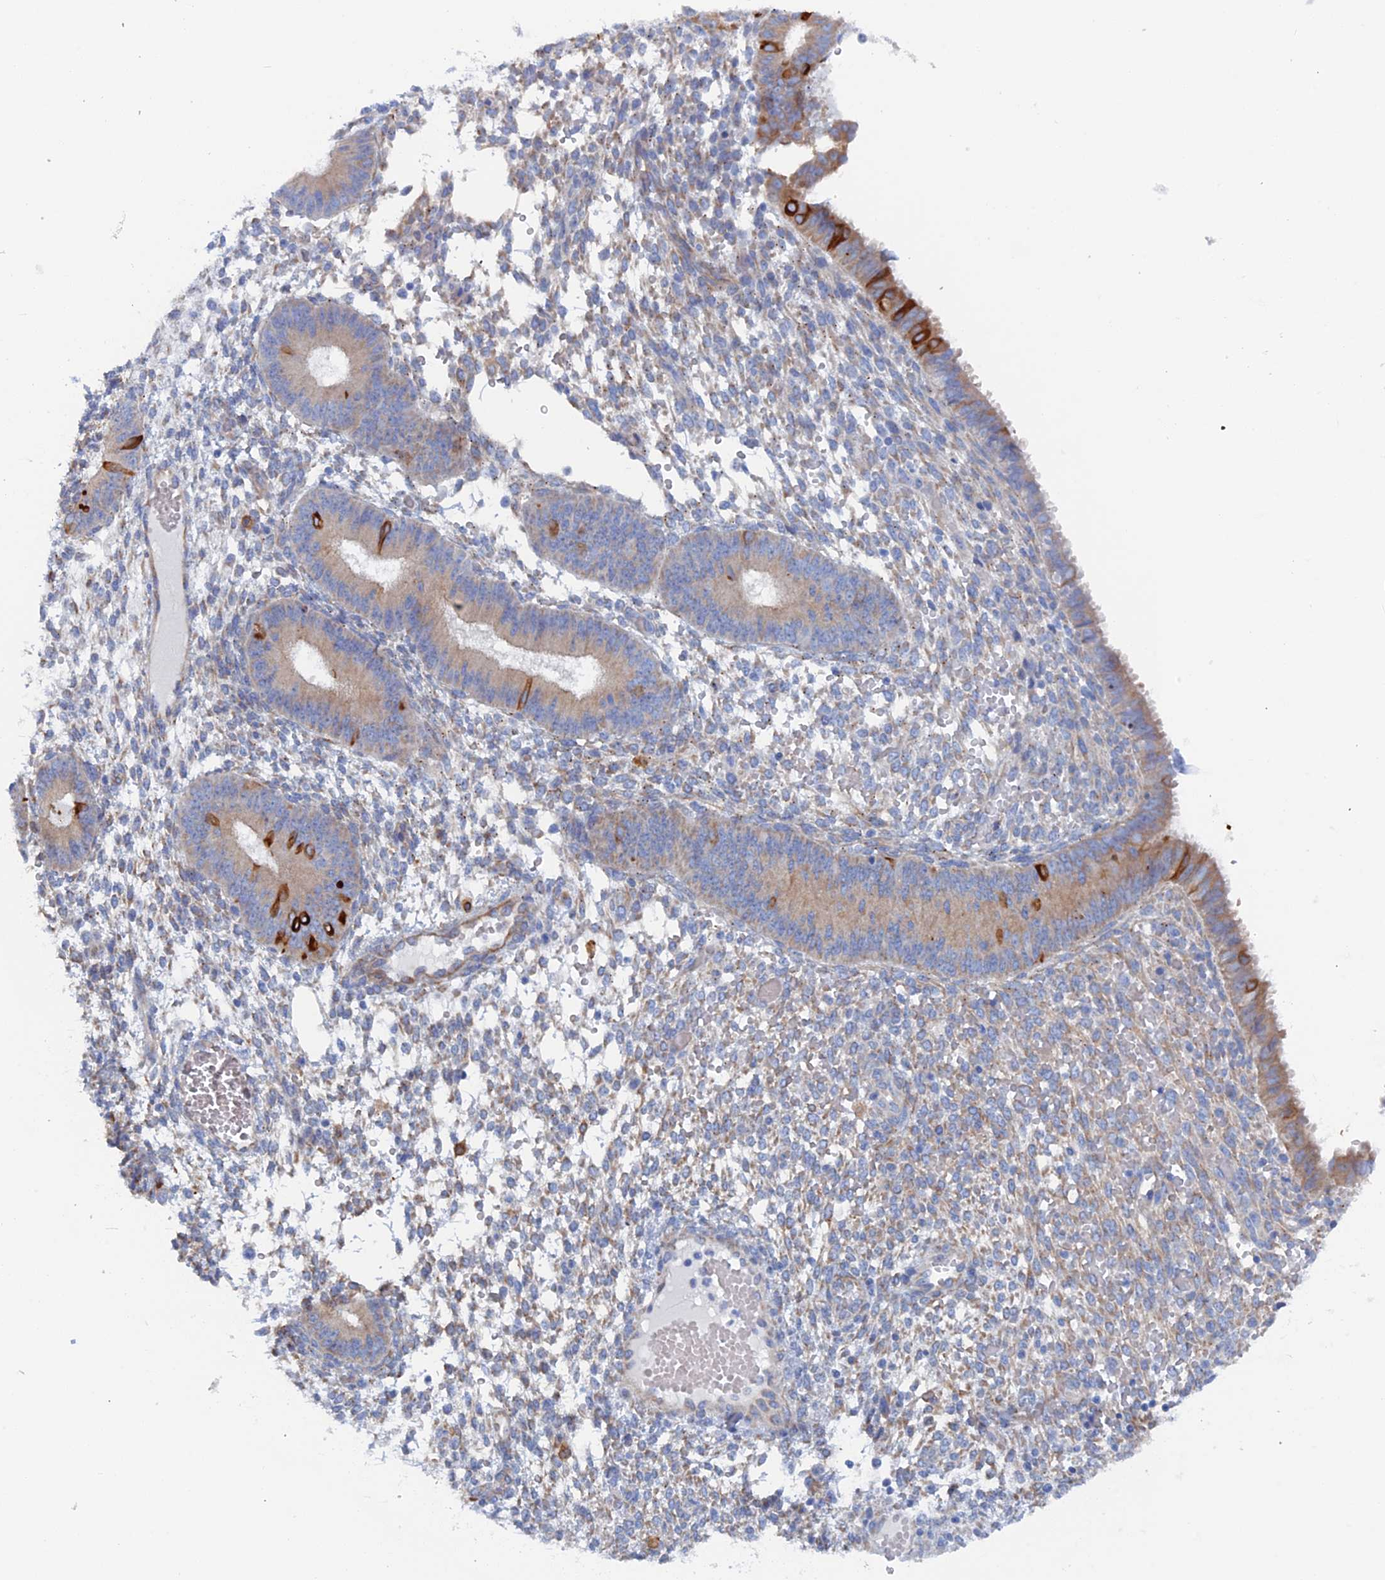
{"staining": {"intensity": "weak", "quantity": "25%-75%", "location": "cytoplasmic/membranous"}, "tissue": "endometrium", "cell_type": "Cells in endometrial stroma", "image_type": "normal", "snomed": [{"axis": "morphology", "description": "Normal tissue, NOS"}, {"axis": "topography", "description": "Endometrium"}], "caption": "DAB immunohistochemical staining of normal endometrium reveals weak cytoplasmic/membranous protein positivity in approximately 25%-75% of cells in endometrial stroma.", "gene": "COG7", "patient": {"sex": "female", "age": 49}}